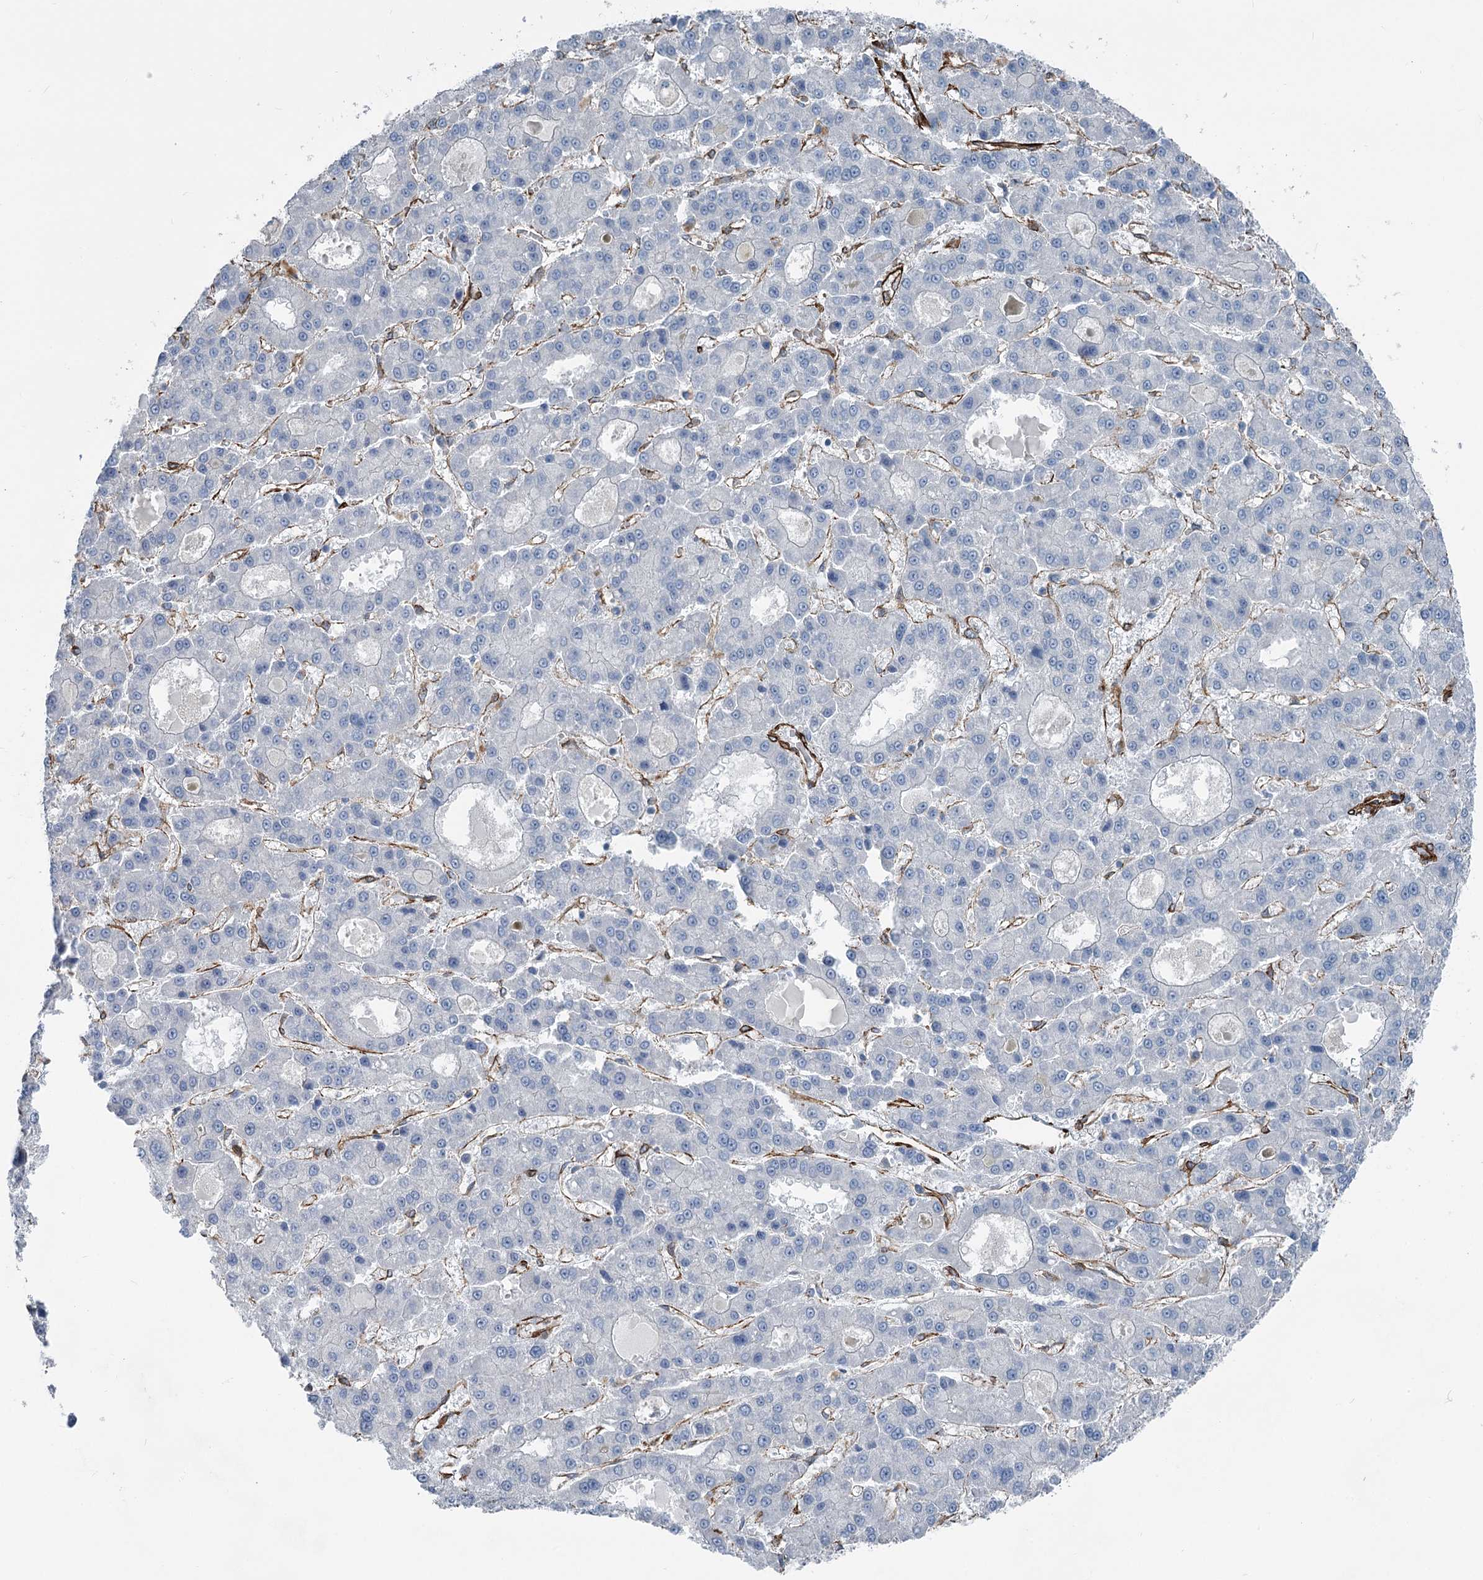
{"staining": {"intensity": "negative", "quantity": "none", "location": "none"}, "tissue": "liver cancer", "cell_type": "Tumor cells", "image_type": "cancer", "snomed": [{"axis": "morphology", "description": "Carcinoma, Hepatocellular, NOS"}, {"axis": "topography", "description": "Liver"}], "caption": "IHC image of neoplastic tissue: human liver cancer stained with DAB (3,3'-diaminobenzidine) demonstrates no significant protein staining in tumor cells.", "gene": "IQSEC1", "patient": {"sex": "male", "age": 70}}